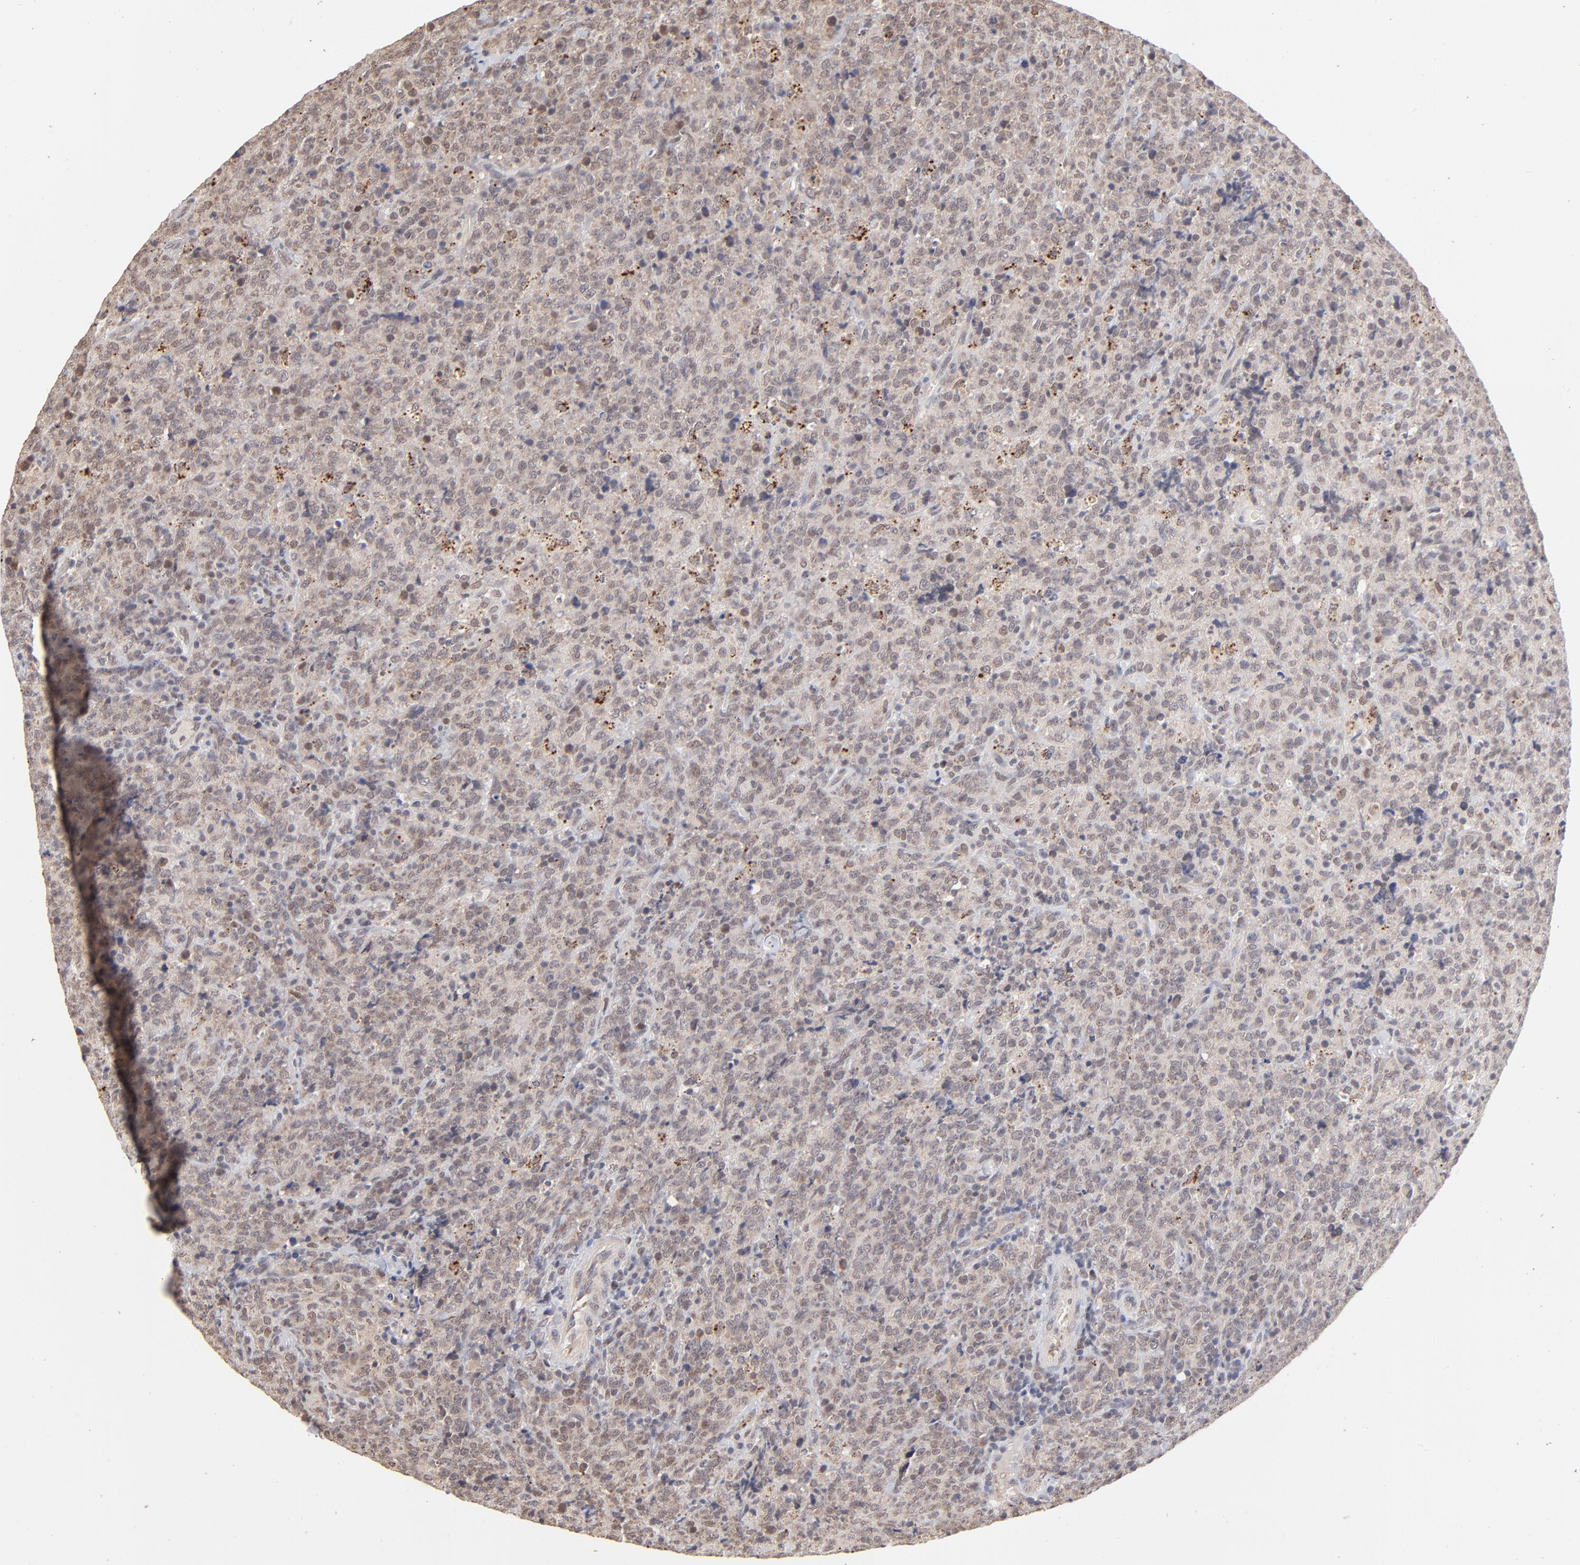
{"staining": {"intensity": "weak", "quantity": "25%-75%", "location": "cytoplasmic/membranous,nuclear"}, "tissue": "lymphoma", "cell_type": "Tumor cells", "image_type": "cancer", "snomed": [{"axis": "morphology", "description": "Malignant lymphoma, non-Hodgkin's type, High grade"}, {"axis": "topography", "description": "Tonsil"}], "caption": "A photomicrograph of human lymphoma stained for a protein demonstrates weak cytoplasmic/membranous and nuclear brown staining in tumor cells.", "gene": "MSL2", "patient": {"sex": "female", "age": 36}}